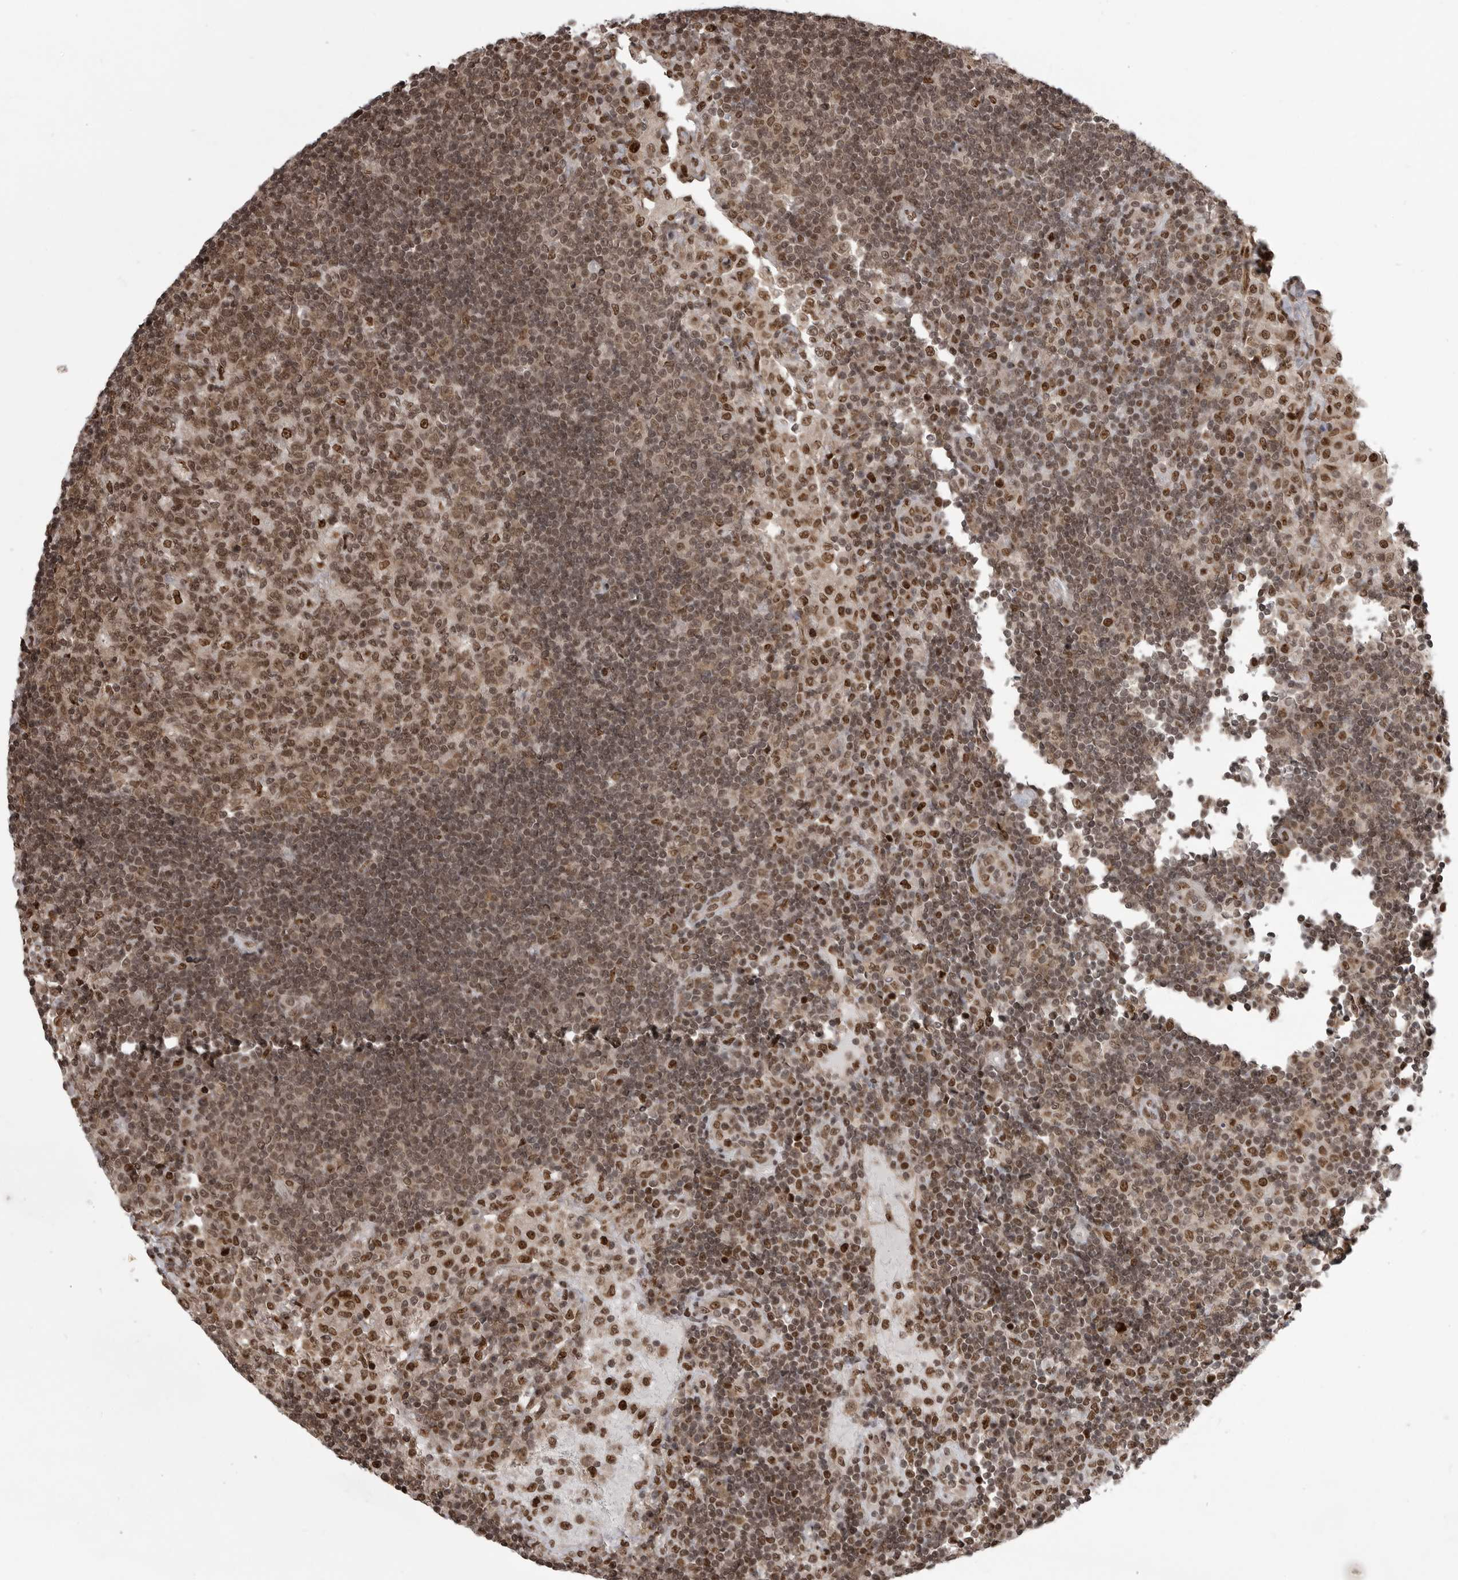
{"staining": {"intensity": "moderate", "quantity": ">75%", "location": "nuclear"}, "tissue": "lymph node", "cell_type": "Germinal center cells", "image_type": "normal", "snomed": [{"axis": "morphology", "description": "Normal tissue, NOS"}, {"axis": "topography", "description": "Lymph node"}], "caption": "Immunohistochemical staining of benign human lymph node reveals moderate nuclear protein expression in about >75% of germinal center cells. (Stains: DAB (3,3'-diaminobenzidine) in brown, nuclei in blue, Microscopy: brightfield microscopy at high magnification).", "gene": "YAF2", "patient": {"sex": "female", "age": 53}}